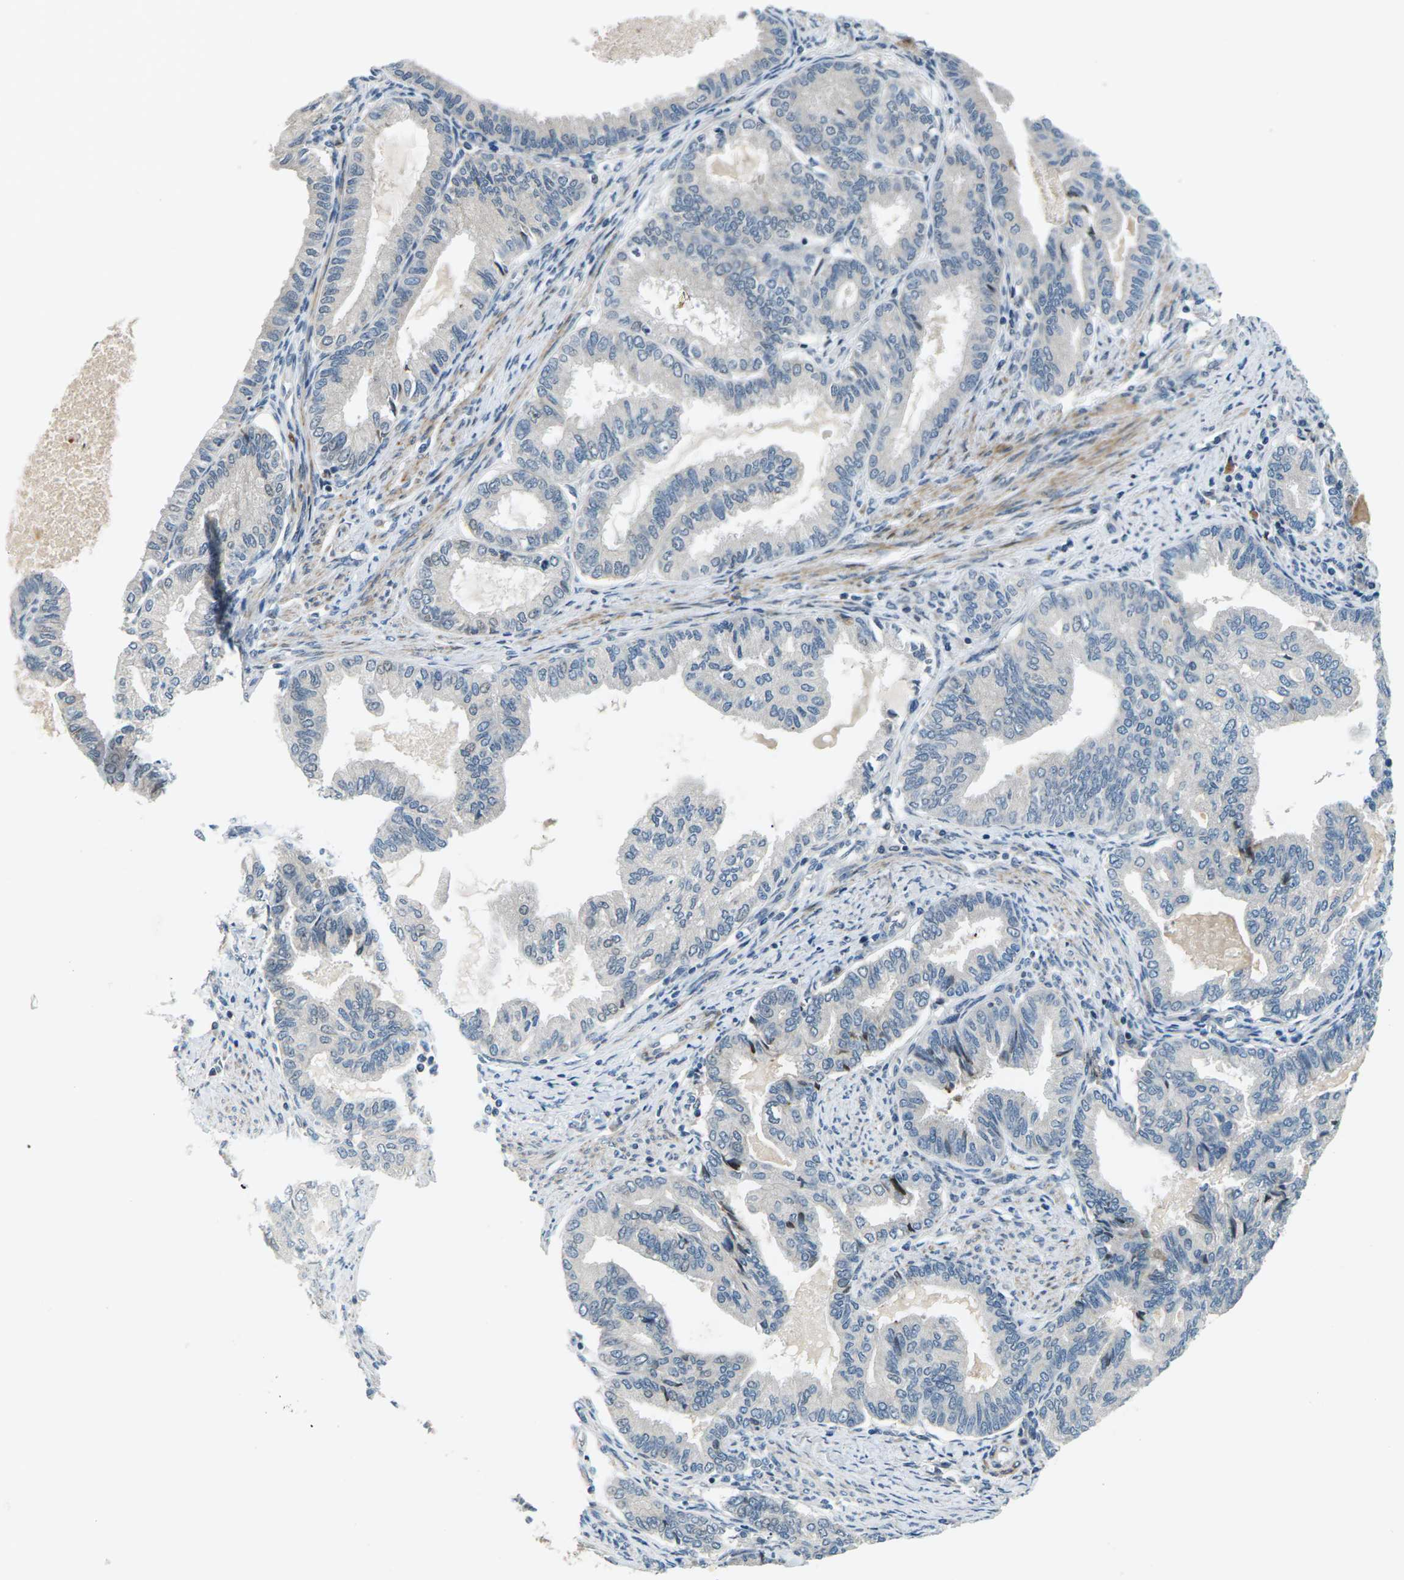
{"staining": {"intensity": "negative", "quantity": "none", "location": "none"}, "tissue": "endometrial cancer", "cell_type": "Tumor cells", "image_type": "cancer", "snomed": [{"axis": "morphology", "description": "Adenocarcinoma, NOS"}, {"axis": "topography", "description": "Endometrium"}], "caption": "Tumor cells show no significant expression in endometrial cancer.", "gene": "SLC13A3", "patient": {"sex": "female", "age": 86}}